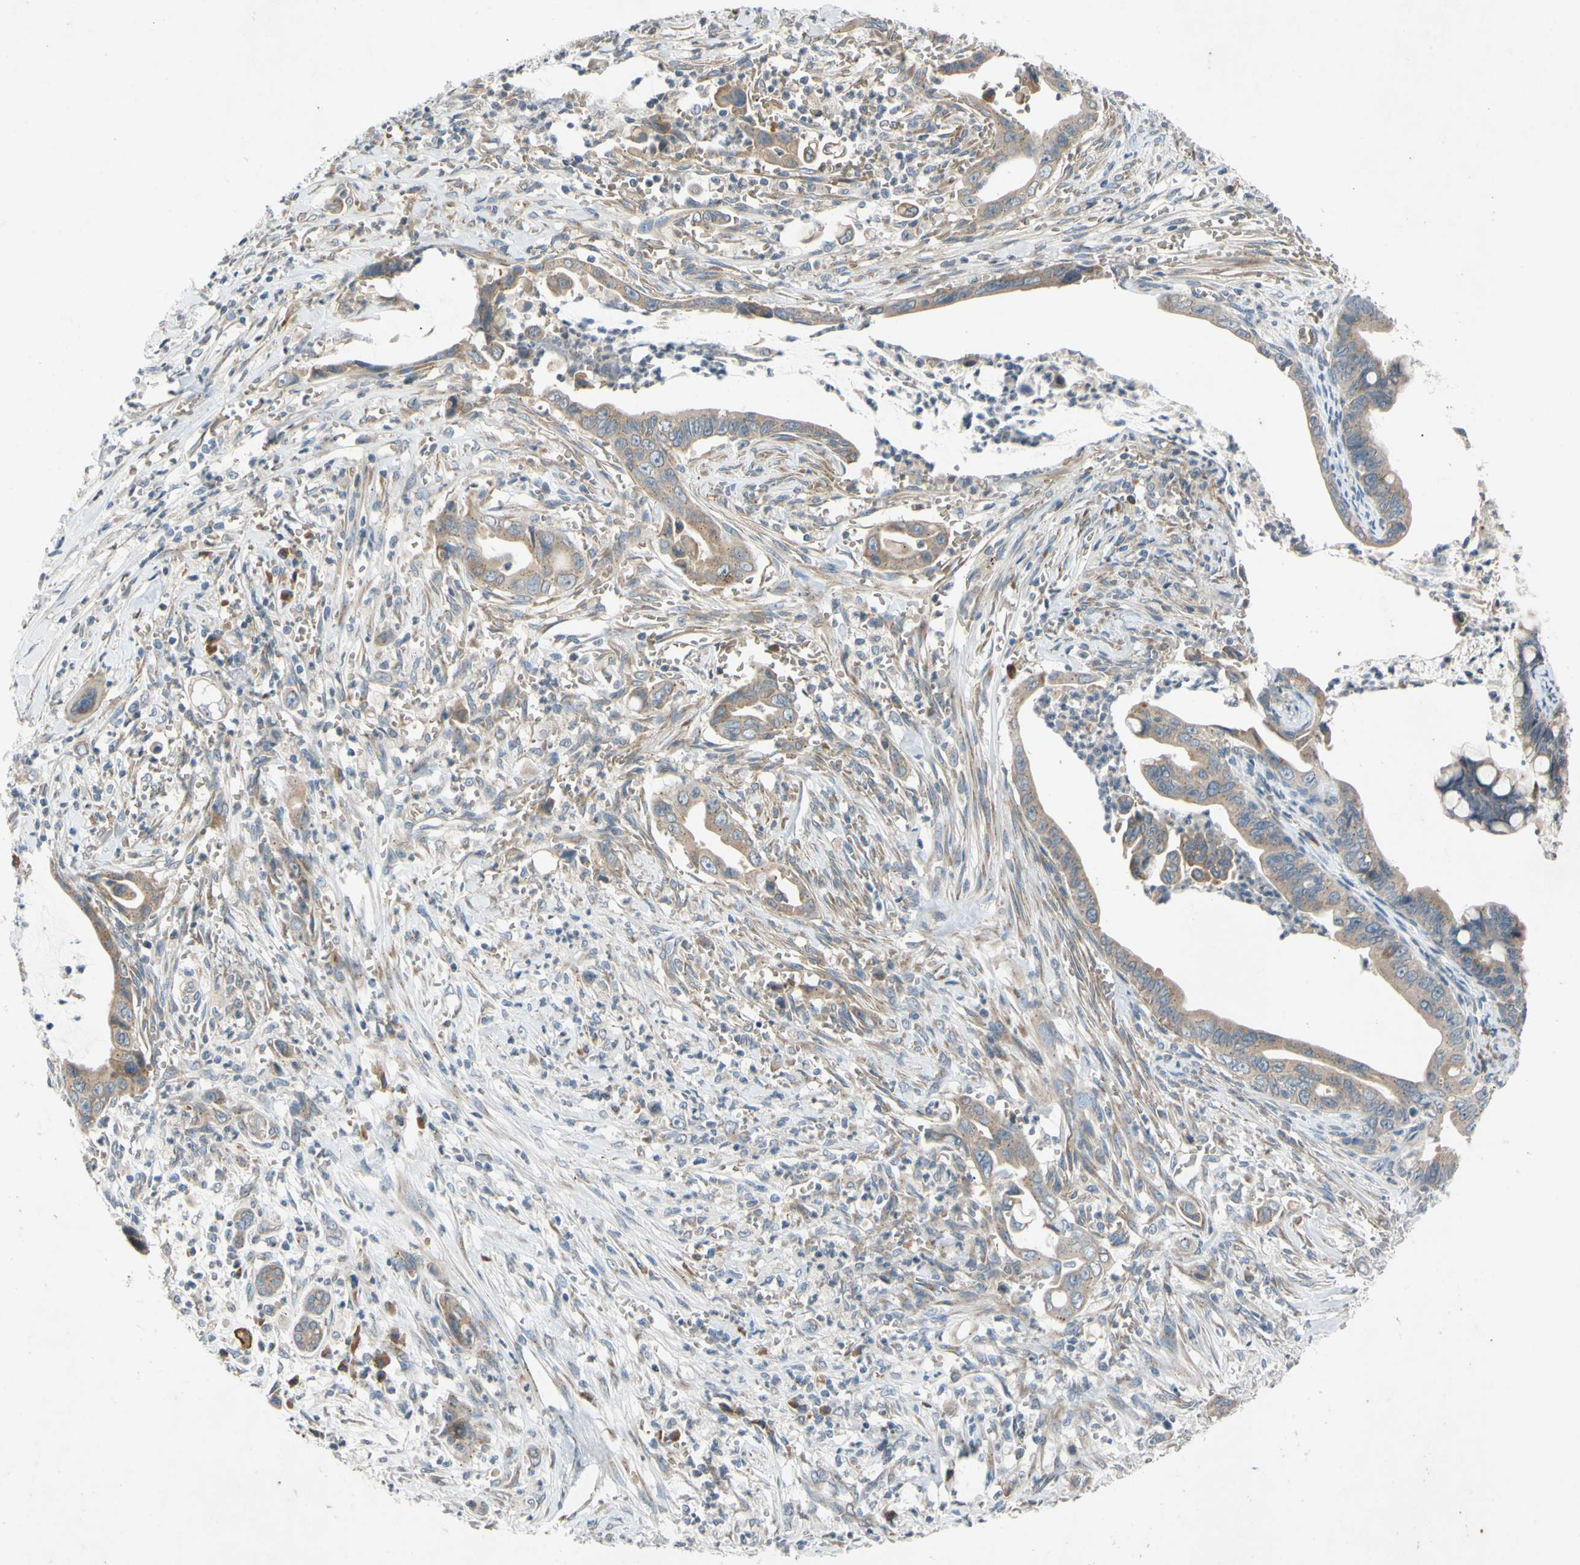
{"staining": {"intensity": "moderate", "quantity": ">75%", "location": "cytoplasmic/membranous"}, "tissue": "pancreatic cancer", "cell_type": "Tumor cells", "image_type": "cancer", "snomed": [{"axis": "morphology", "description": "Adenocarcinoma, NOS"}, {"axis": "topography", "description": "Pancreas"}], "caption": "Adenocarcinoma (pancreatic) stained with a protein marker exhibits moderate staining in tumor cells.", "gene": "ADD2", "patient": {"sex": "male", "age": 59}}